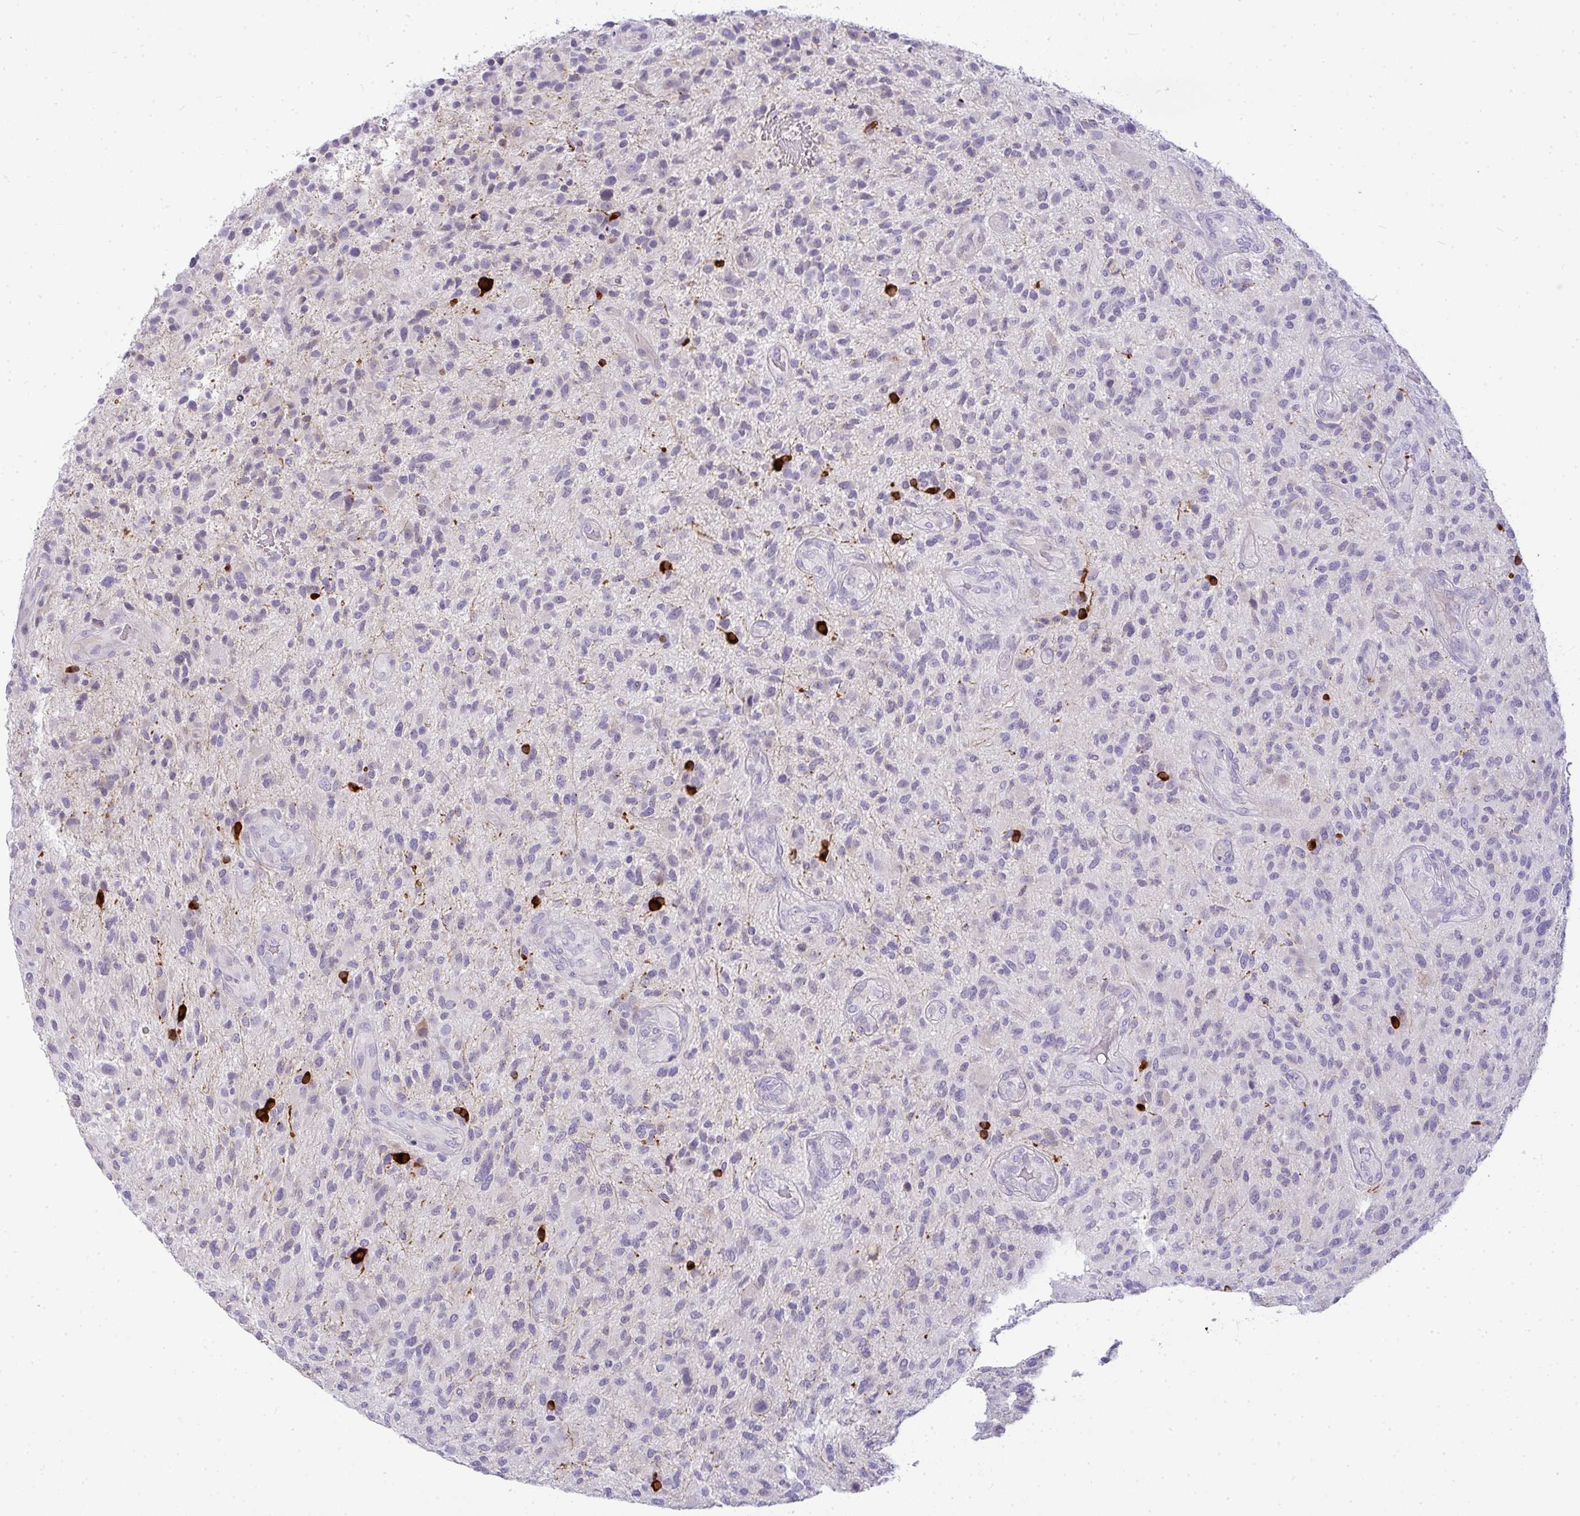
{"staining": {"intensity": "negative", "quantity": "none", "location": "none"}, "tissue": "glioma", "cell_type": "Tumor cells", "image_type": "cancer", "snomed": [{"axis": "morphology", "description": "Glioma, malignant, High grade"}, {"axis": "topography", "description": "Brain"}], "caption": "The immunohistochemistry (IHC) image has no significant staining in tumor cells of glioma tissue. (DAB (3,3'-diaminobenzidine) immunohistochemistry (IHC) with hematoxylin counter stain).", "gene": "LIPE", "patient": {"sex": "male", "age": 47}}